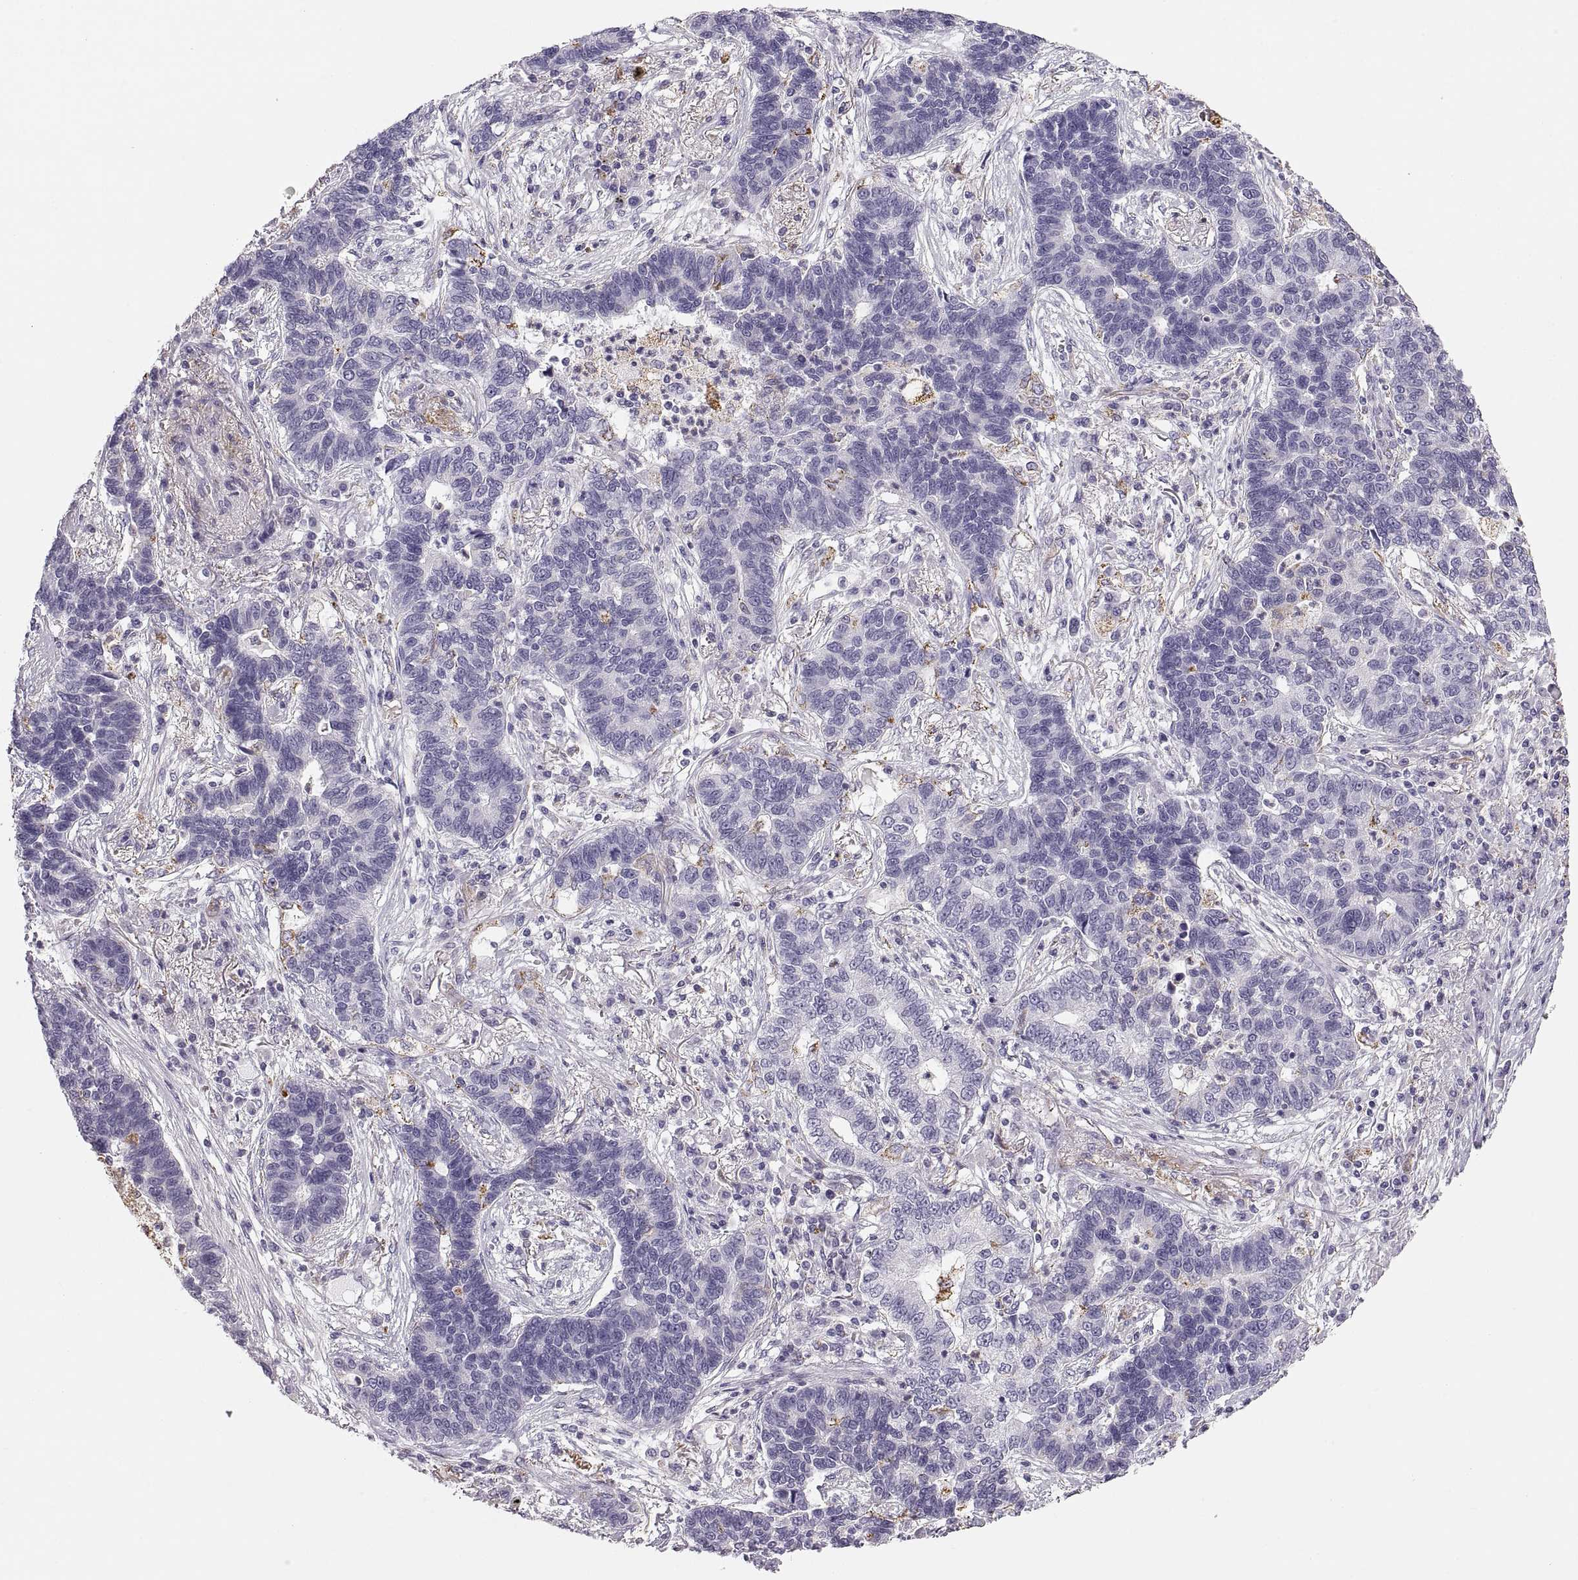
{"staining": {"intensity": "negative", "quantity": "none", "location": "none"}, "tissue": "lung cancer", "cell_type": "Tumor cells", "image_type": "cancer", "snomed": [{"axis": "morphology", "description": "Adenocarcinoma, NOS"}, {"axis": "topography", "description": "Lung"}], "caption": "IHC image of lung cancer stained for a protein (brown), which displays no positivity in tumor cells. The staining was performed using DAB (3,3'-diaminobenzidine) to visualize the protein expression in brown, while the nuclei were stained in blue with hematoxylin (Magnification: 20x).", "gene": "COL9A3", "patient": {"sex": "female", "age": 57}}